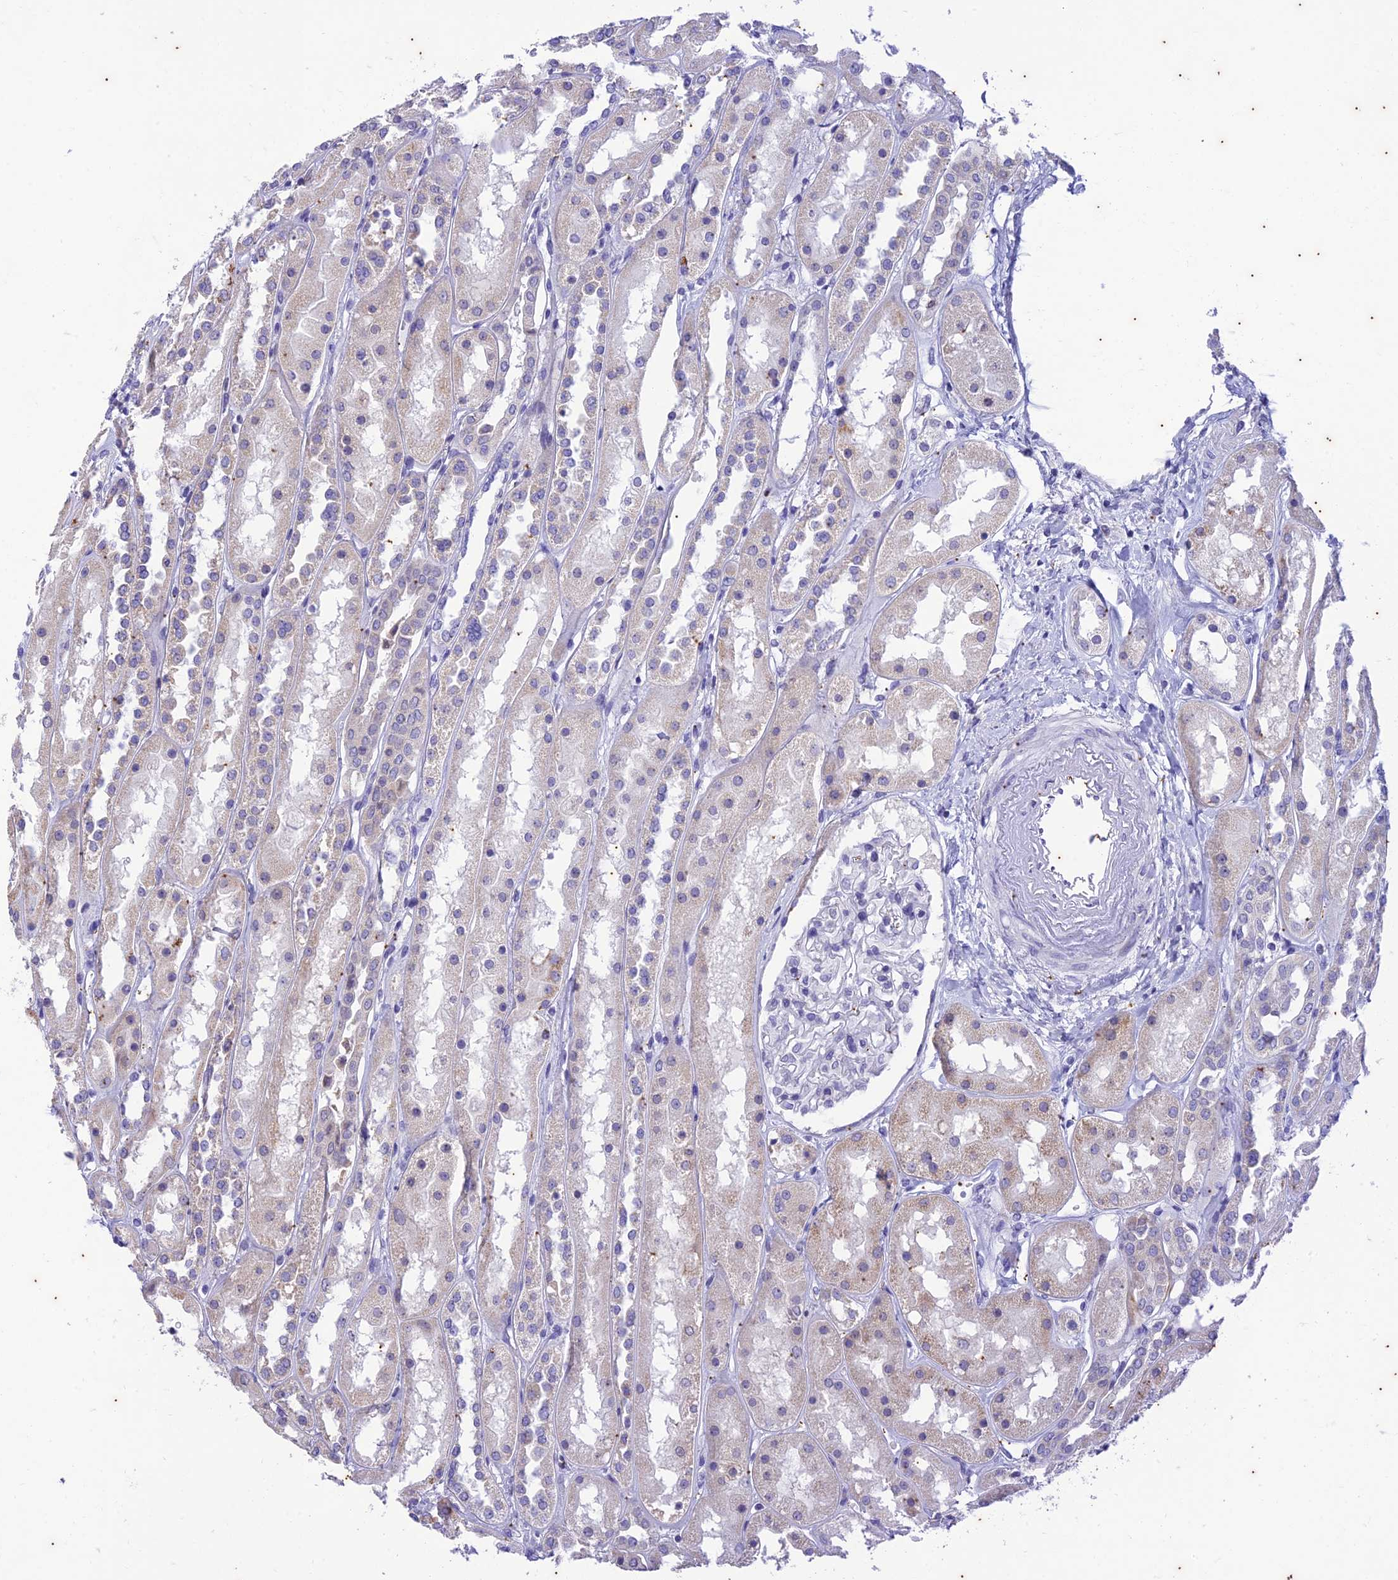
{"staining": {"intensity": "negative", "quantity": "none", "location": "none"}, "tissue": "kidney", "cell_type": "Cells in glomeruli", "image_type": "normal", "snomed": [{"axis": "morphology", "description": "Normal tissue, NOS"}, {"axis": "topography", "description": "Kidney"}], "caption": "The histopathology image reveals no staining of cells in glomeruli in unremarkable kidney. The staining is performed using DAB (3,3'-diaminobenzidine) brown chromogen with nuclei counter-stained in using hematoxylin.", "gene": "TMEM40", "patient": {"sex": "male", "age": 70}}